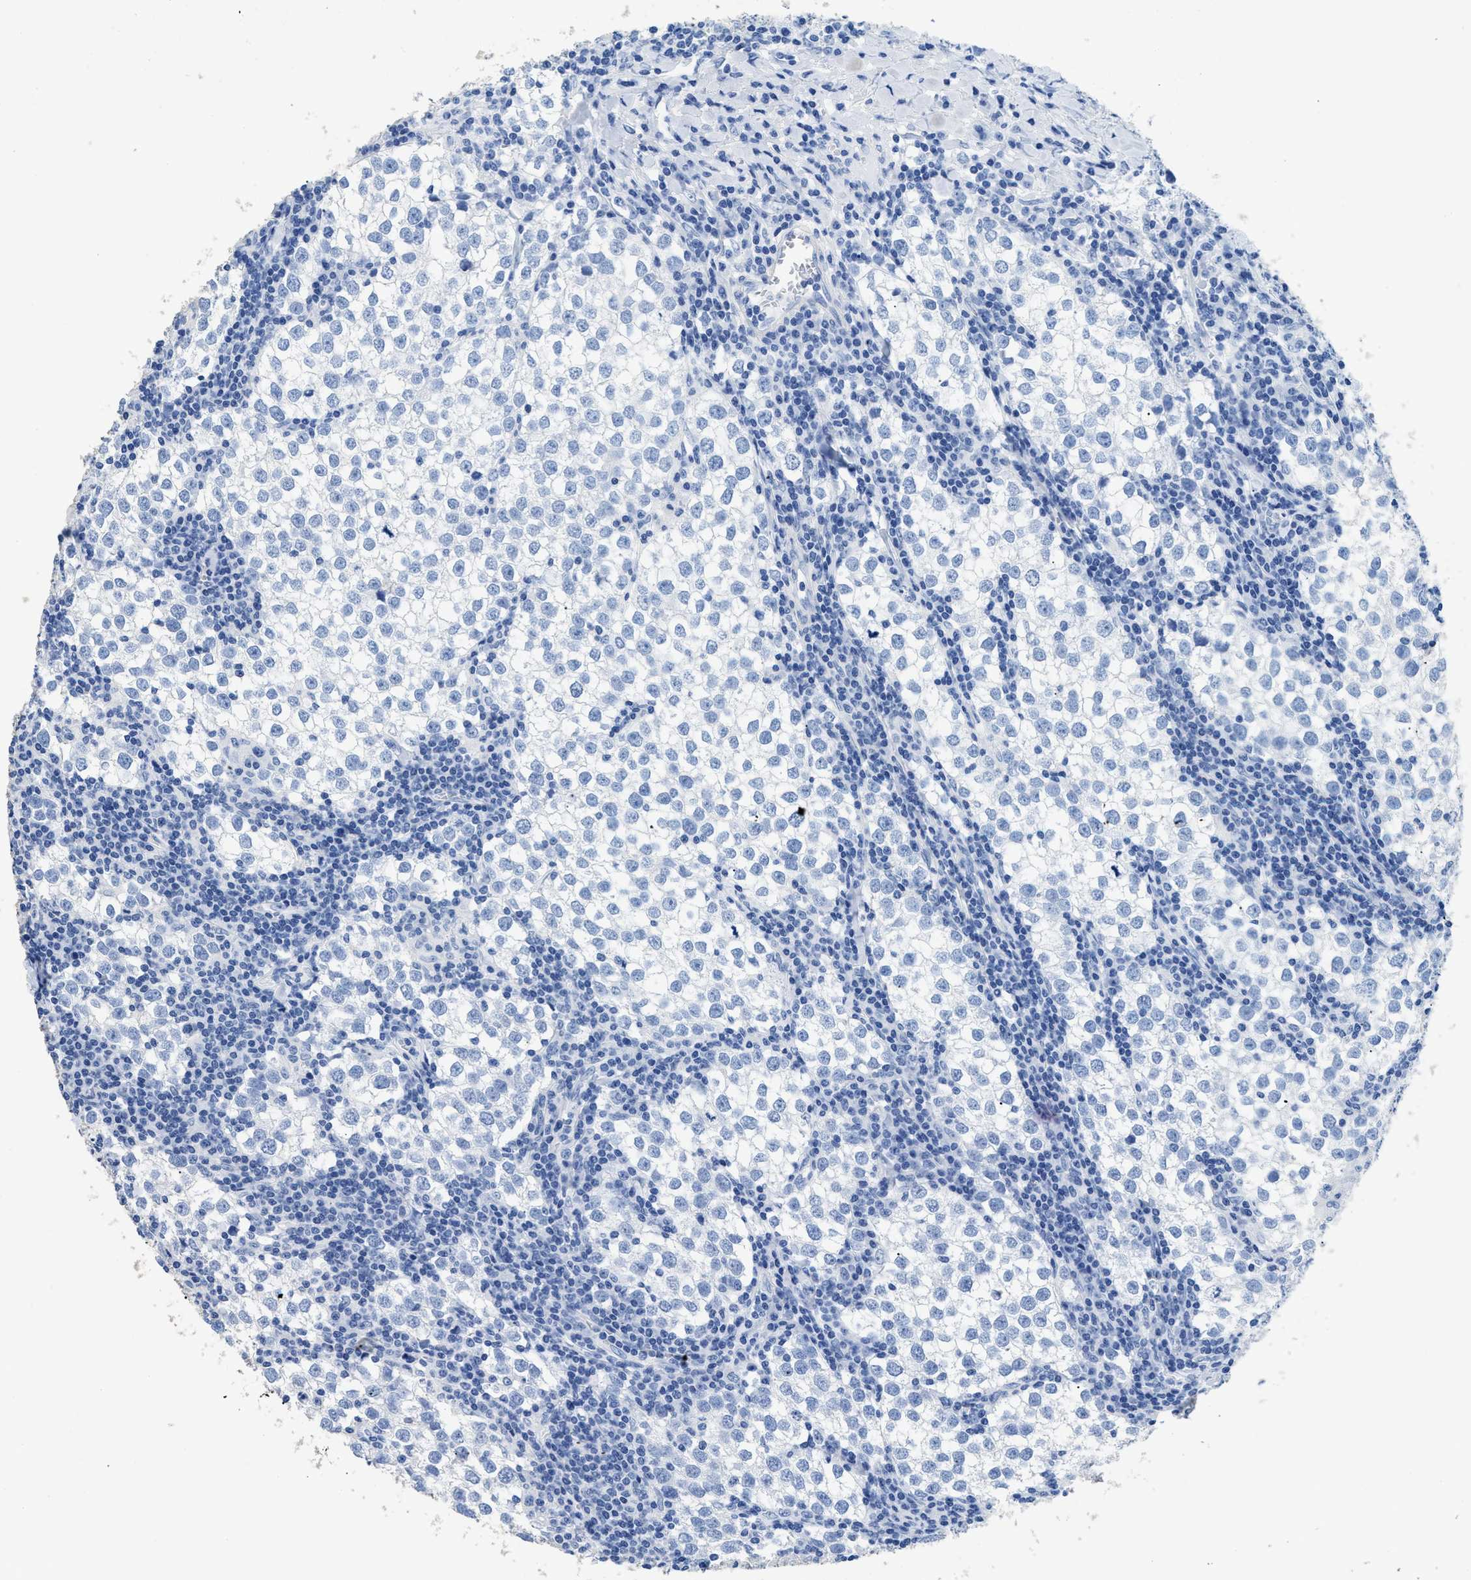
{"staining": {"intensity": "negative", "quantity": "none", "location": "none"}, "tissue": "testis cancer", "cell_type": "Tumor cells", "image_type": "cancer", "snomed": [{"axis": "morphology", "description": "Seminoma, NOS"}, {"axis": "morphology", "description": "Carcinoma, Embryonal, NOS"}, {"axis": "topography", "description": "Testis"}], "caption": "A micrograph of testis embryonal carcinoma stained for a protein demonstrates no brown staining in tumor cells.", "gene": "DLC1", "patient": {"sex": "male", "age": 36}}